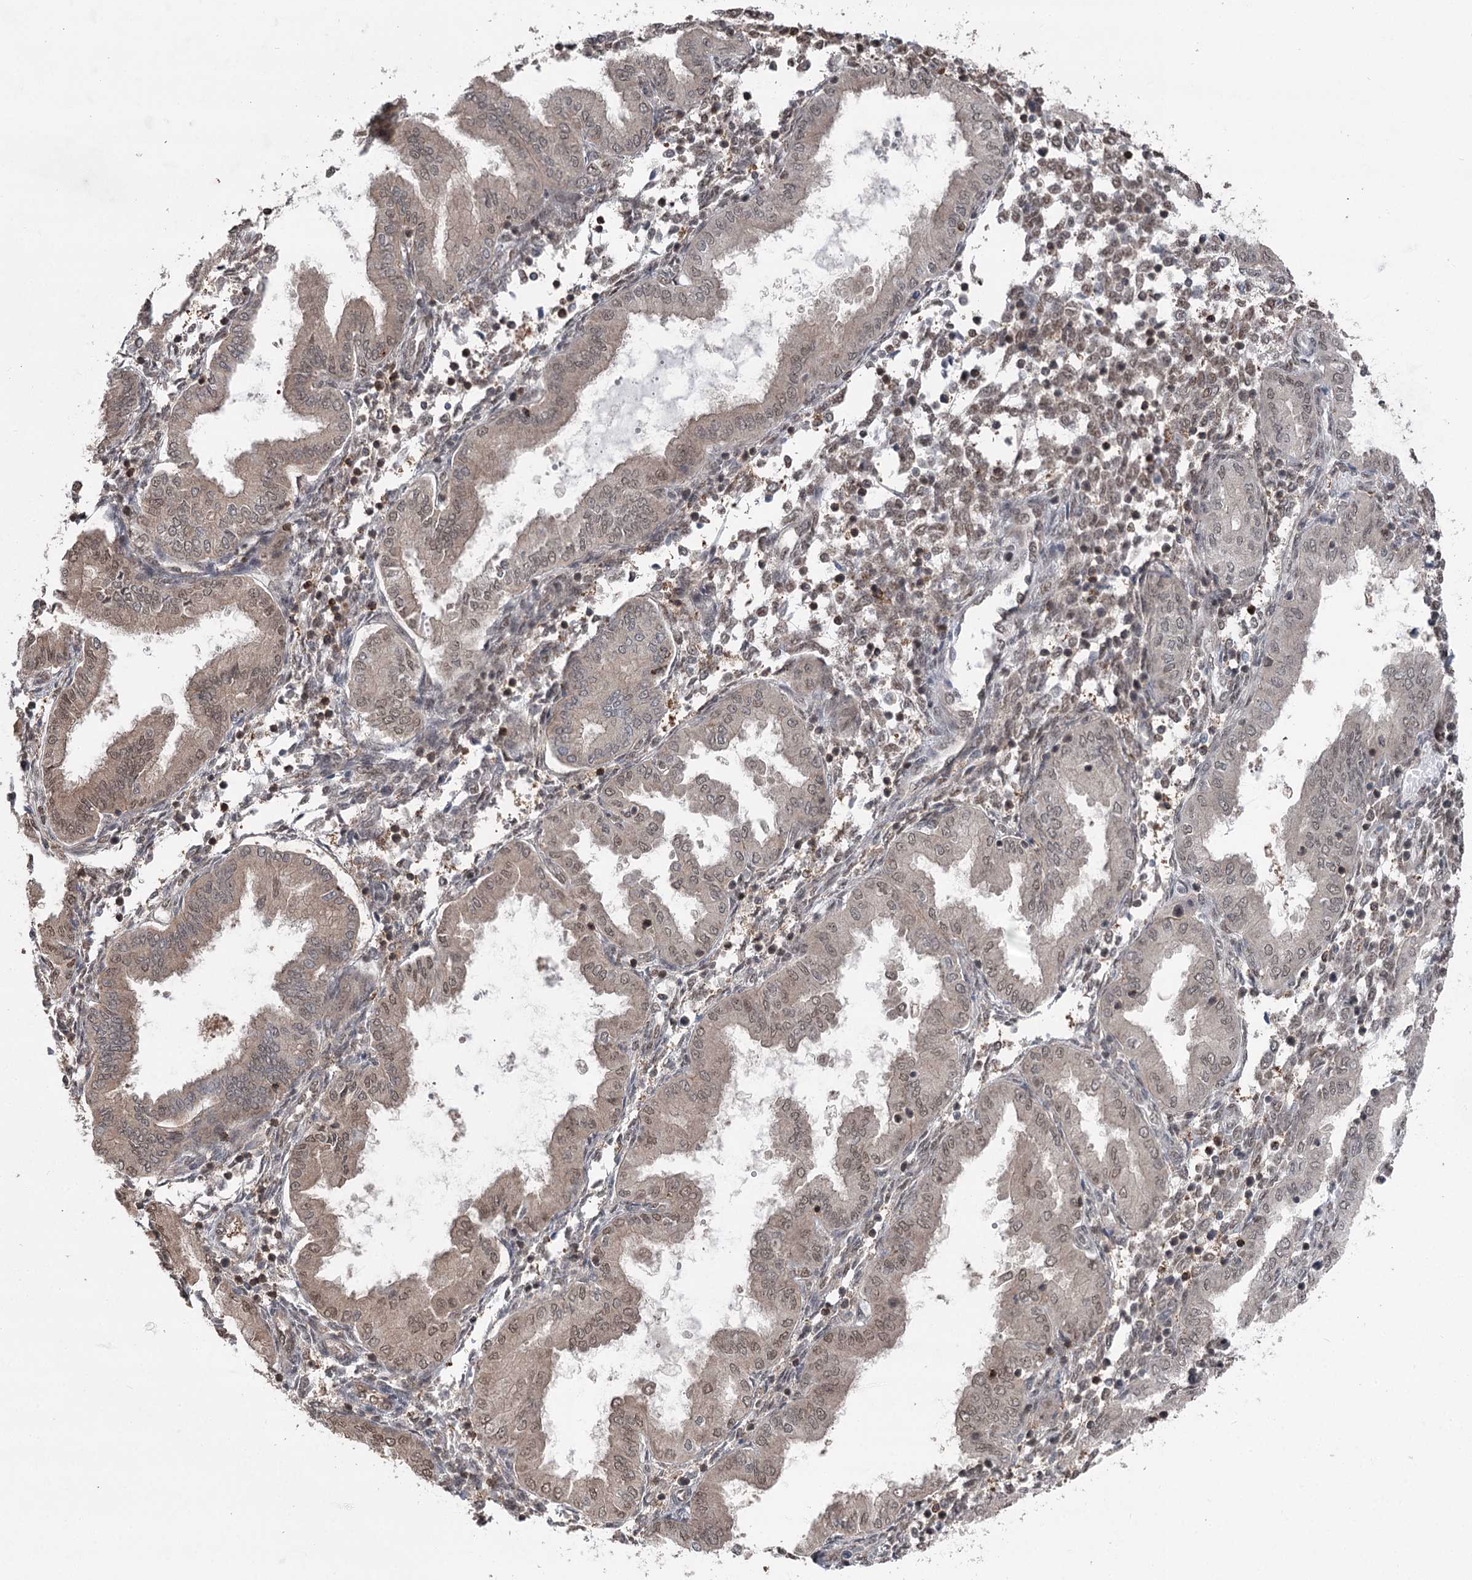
{"staining": {"intensity": "moderate", "quantity": "25%-75%", "location": "nuclear"}, "tissue": "endometrium", "cell_type": "Cells in endometrial stroma", "image_type": "normal", "snomed": [{"axis": "morphology", "description": "Normal tissue, NOS"}, {"axis": "topography", "description": "Endometrium"}], "caption": "High-magnification brightfield microscopy of normal endometrium stained with DAB (3,3'-diaminobenzidine) (brown) and counterstained with hematoxylin (blue). cells in endometrial stroma exhibit moderate nuclear staining is seen in approximately25%-75% of cells. (Brightfield microscopy of DAB IHC at high magnification).", "gene": "CCSER2", "patient": {"sex": "female", "age": 53}}